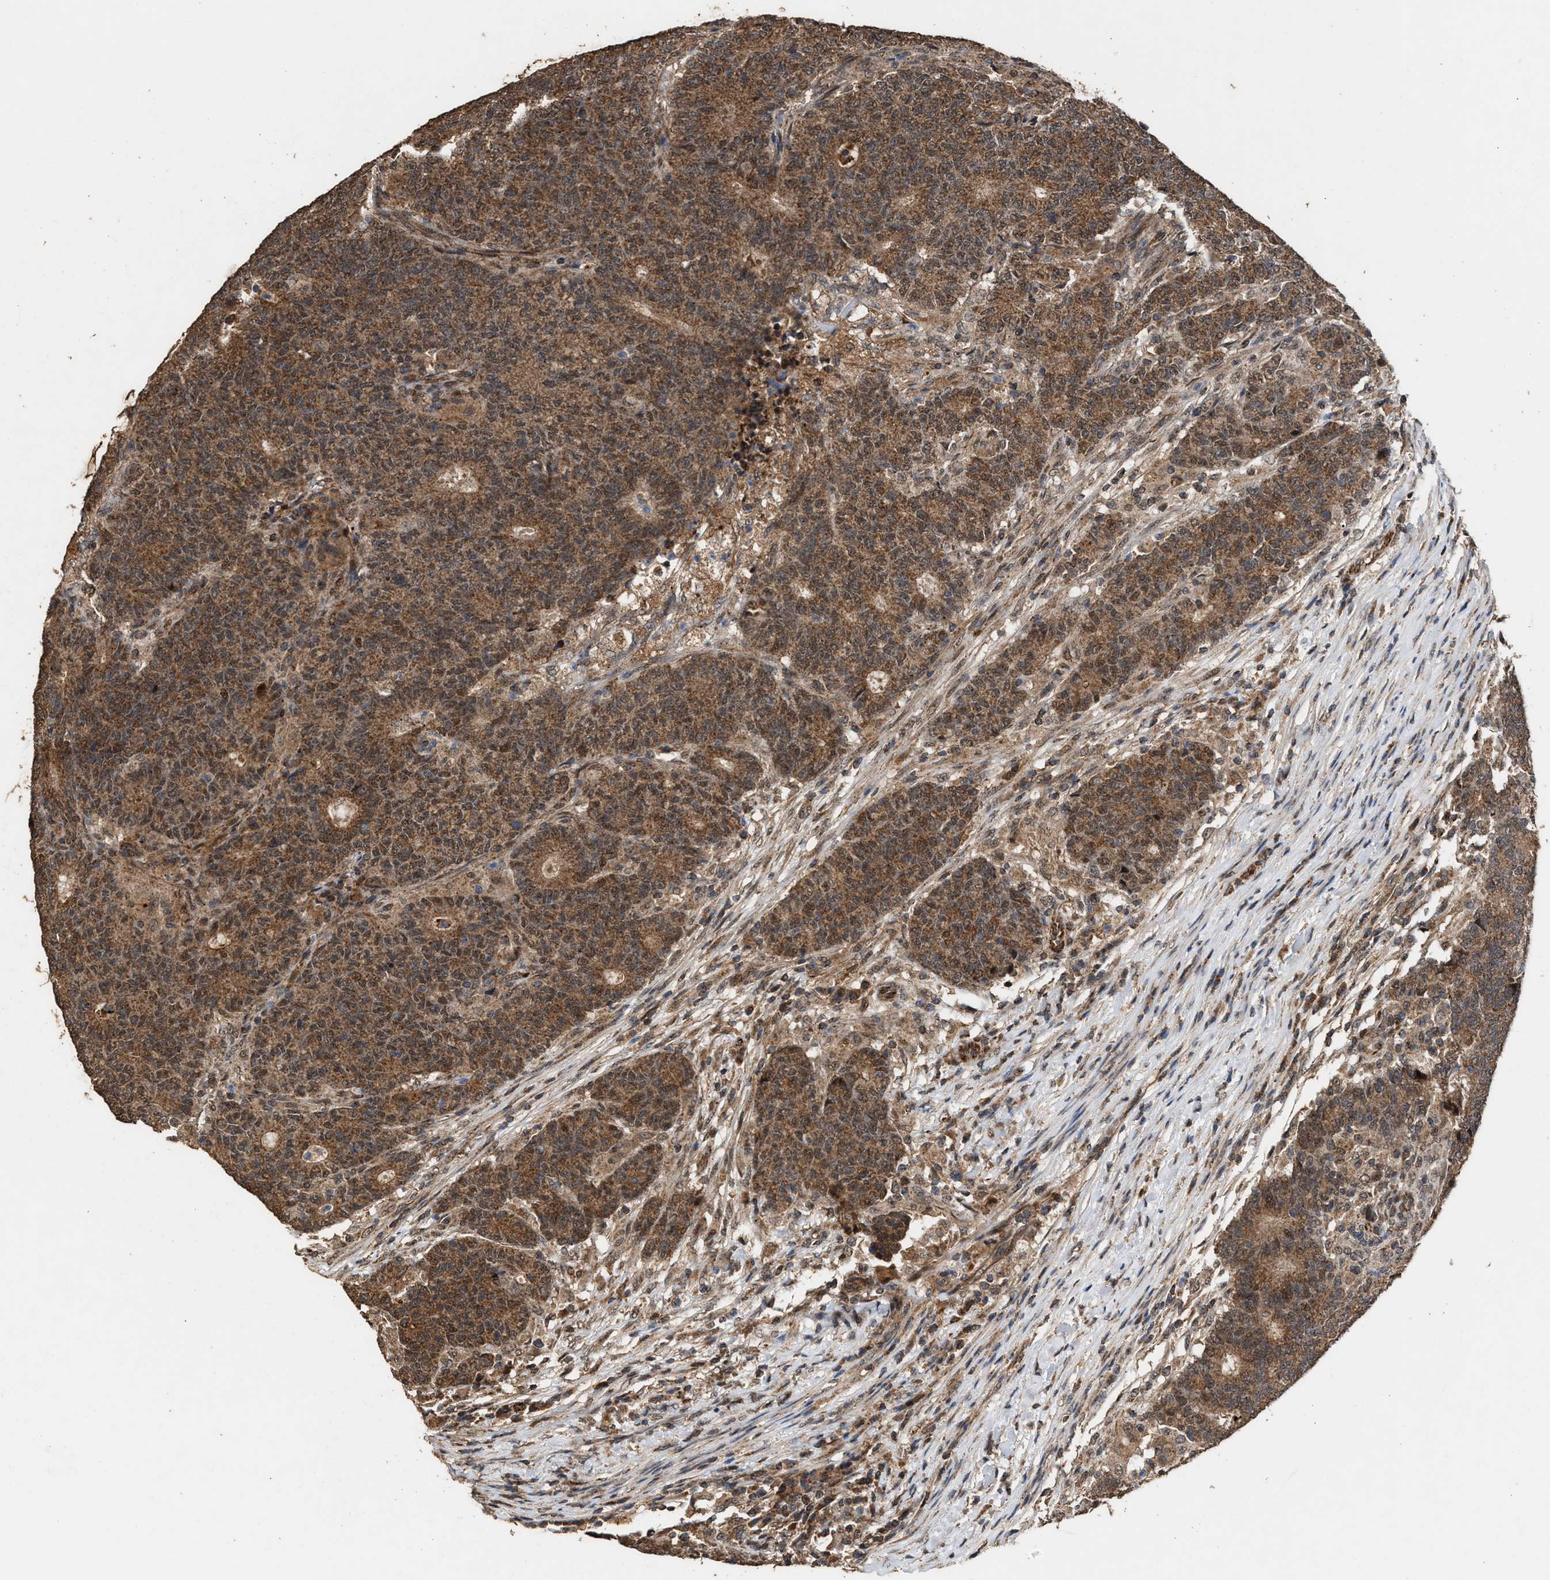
{"staining": {"intensity": "moderate", "quantity": ">75%", "location": "cytoplasmic/membranous,nuclear"}, "tissue": "colorectal cancer", "cell_type": "Tumor cells", "image_type": "cancer", "snomed": [{"axis": "morphology", "description": "Normal tissue, NOS"}, {"axis": "morphology", "description": "Adenocarcinoma, NOS"}, {"axis": "topography", "description": "Colon"}], "caption": "Protein staining of adenocarcinoma (colorectal) tissue displays moderate cytoplasmic/membranous and nuclear positivity in approximately >75% of tumor cells.", "gene": "ZNHIT6", "patient": {"sex": "female", "age": 75}}